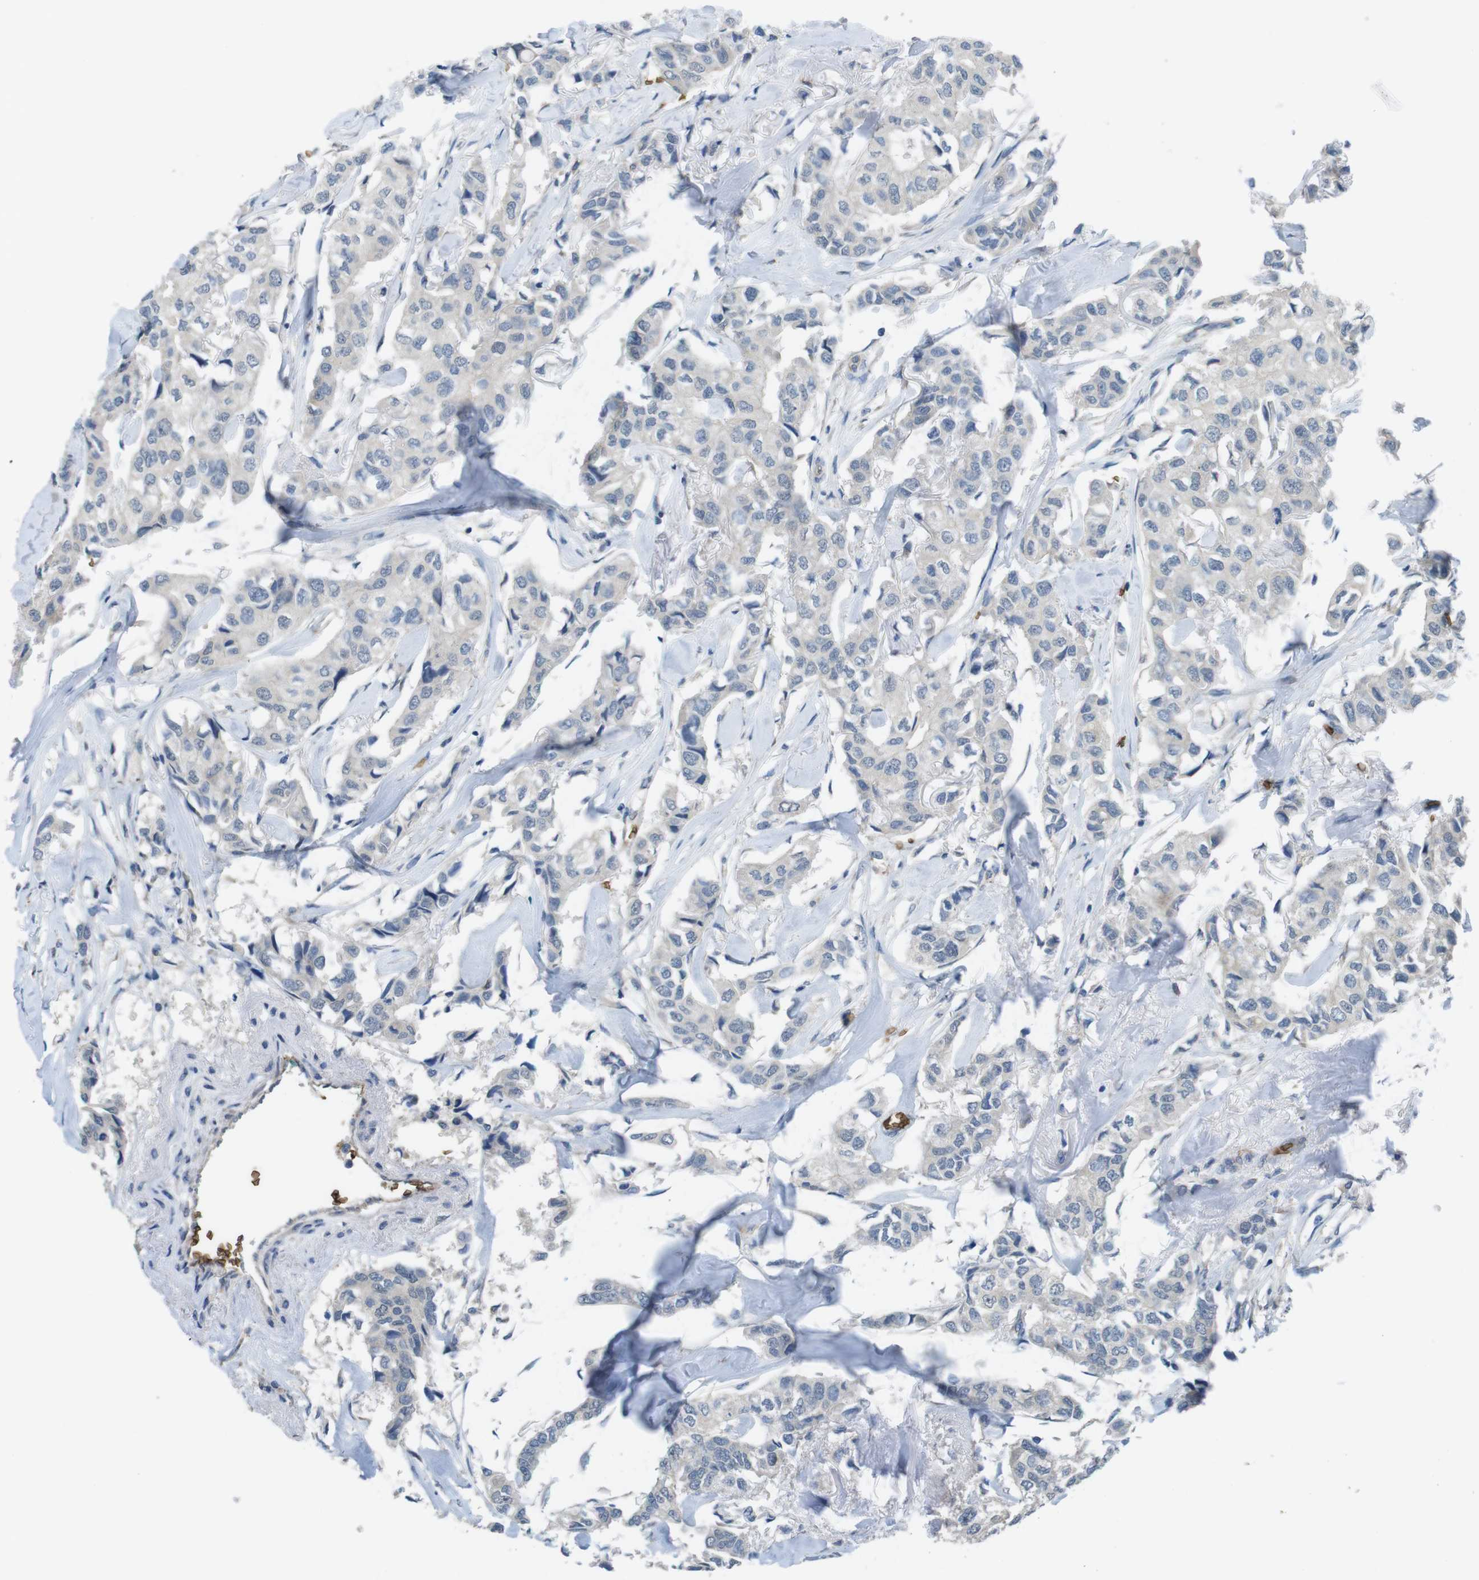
{"staining": {"intensity": "negative", "quantity": "none", "location": "none"}, "tissue": "breast cancer", "cell_type": "Tumor cells", "image_type": "cancer", "snomed": [{"axis": "morphology", "description": "Duct carcinoma"}, {"axis": "topography", "description": "Breast"}], "caption": "A histopathology image of human breast cancer is negative for staining in tumor cells.", "gene": "GYPA", "patient": {"sex": "female", "age": 80}}